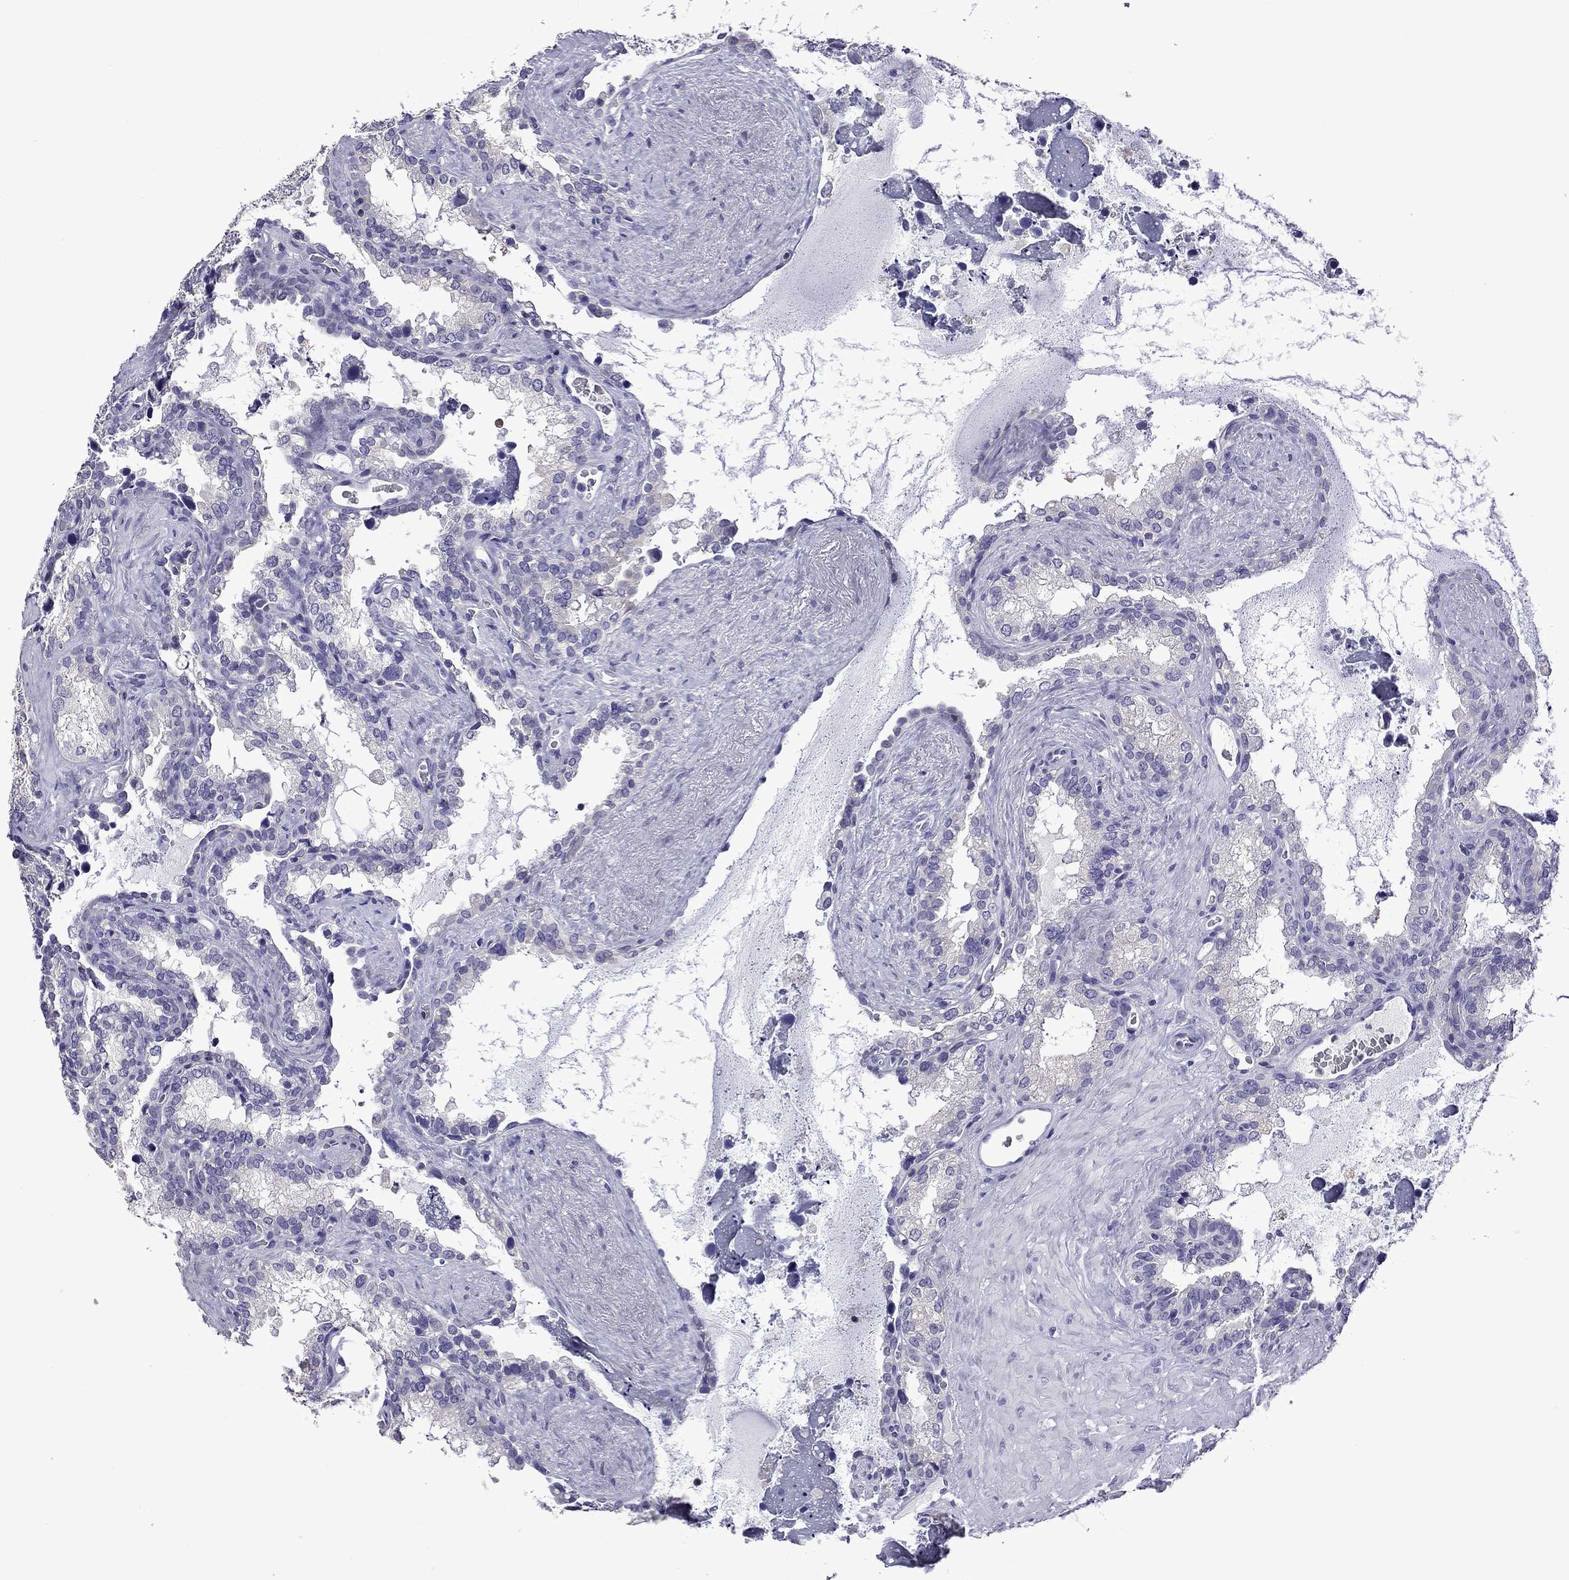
{"staining": {"intensity": "negative", "quantity": "none", "location": "none"}, "tissue": "seminal vesicle", "cell_type": "Glandular cells", "image_type": "normal", "snomed": [{"axis": "morphology", "description": "Normal tissue, NOS"}, {"axis": "topography", "description": "Seminal veicle"}], "caption": "The immunohistochemistry histopathology image has no significant expression in glandular cells of seminal vesicle. (IHC, brightfield microscopy, high magnification).", "gene": "TTN", "patient": {"sex": "male", "age": 71}}